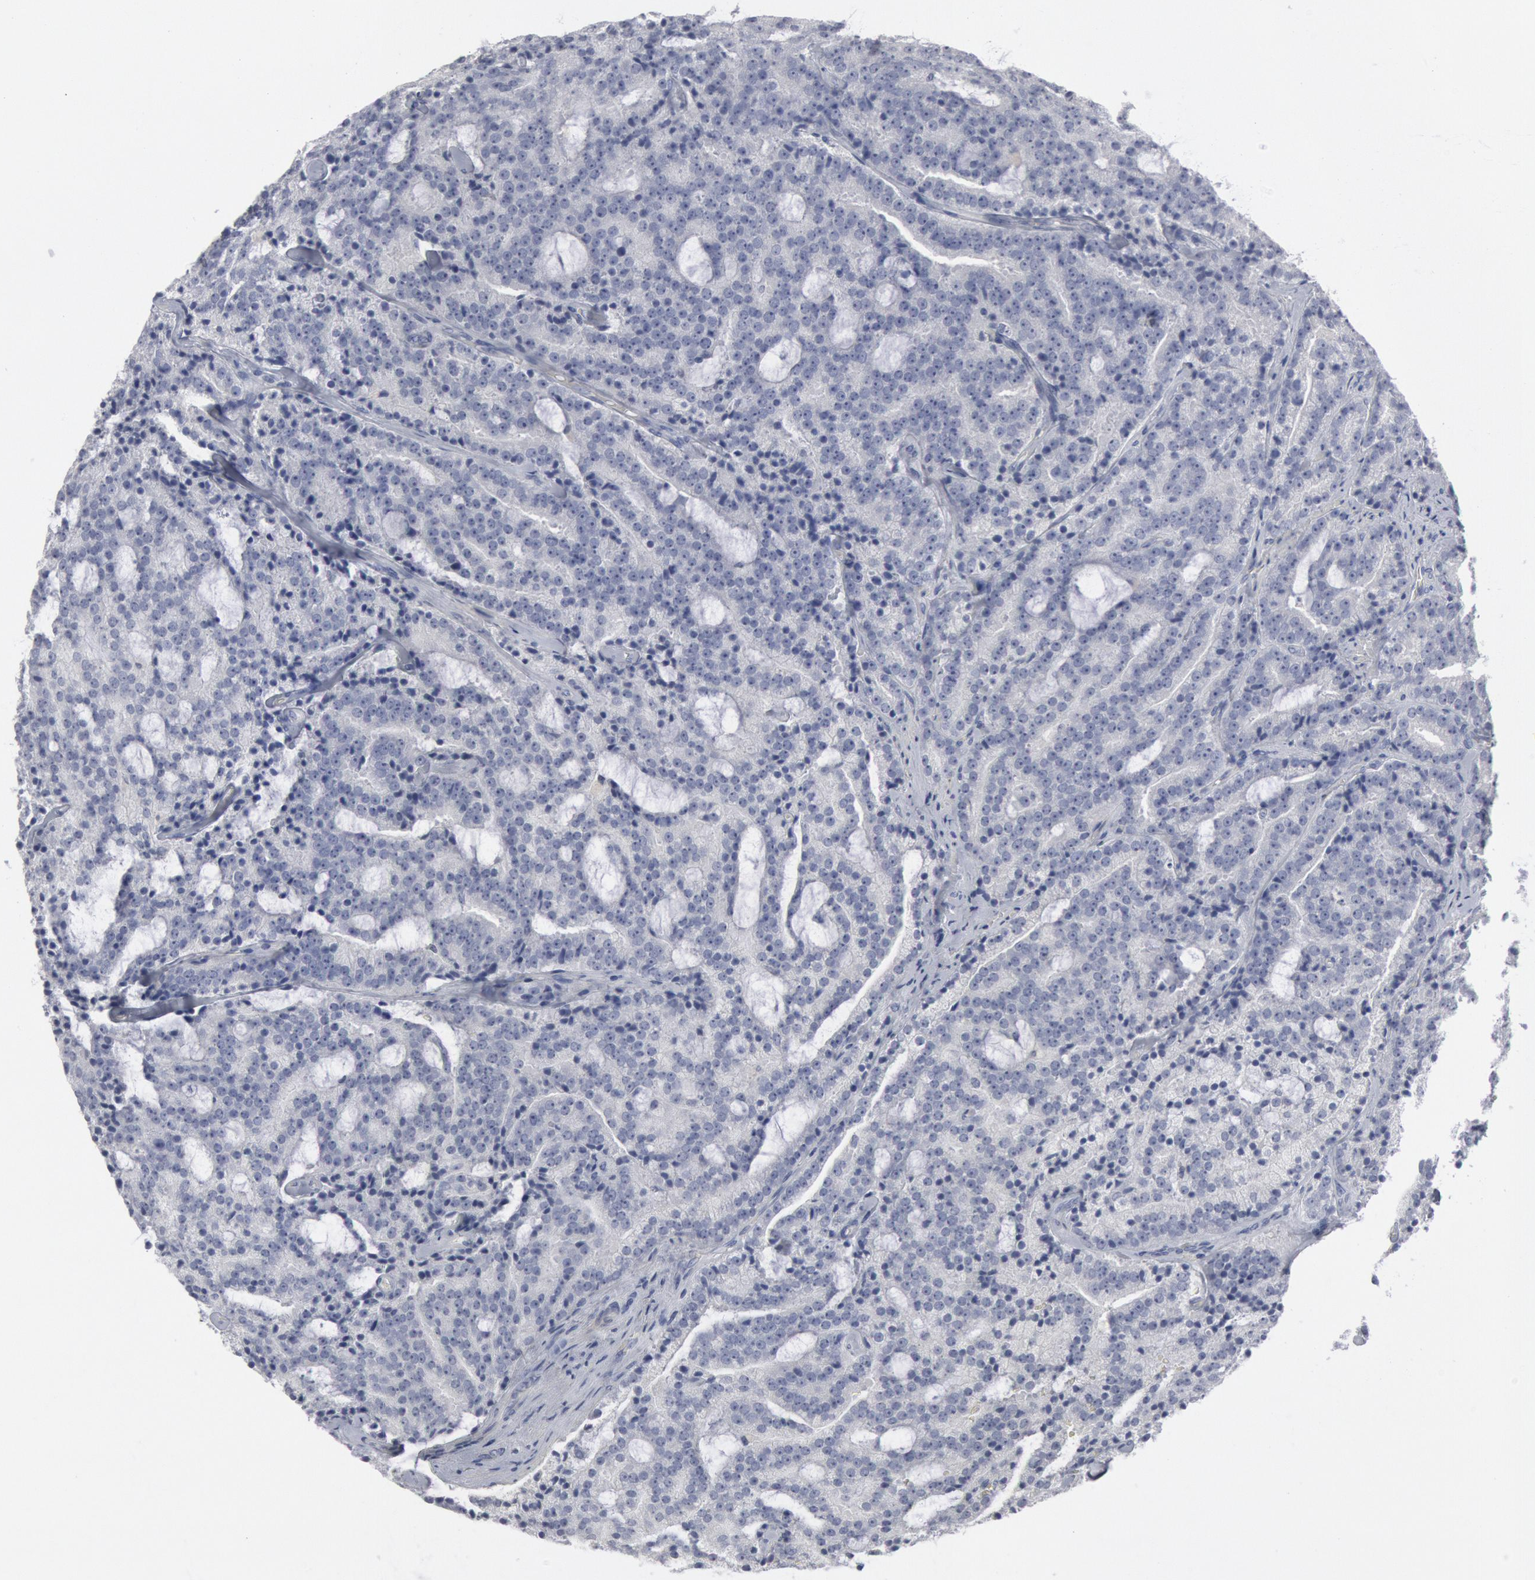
{"staining": {"intensity": "negative", "quantity": "none", "location": "none"}, "tissue": "prostate cancer", "cell_type": "Tumor cells", "image_type": "cancer", "snomed": [{"axis": "morphology", "description": "Adenocarcinoma, Medium grade"}, {"axis": "topography", "description": "Prostate"}], "caption": "Immunohistochemistry of medium-grade adenocarcinoma (prostate) exhibits no staining in tumor cells. Brightfield microscopy of immunohistochemistry (IHC) stained with DAB (brown) and hematoxylin (blue), captured at high magnification.", "gene": "DMC1", "patient": {"sex": "male", "age": 65}}